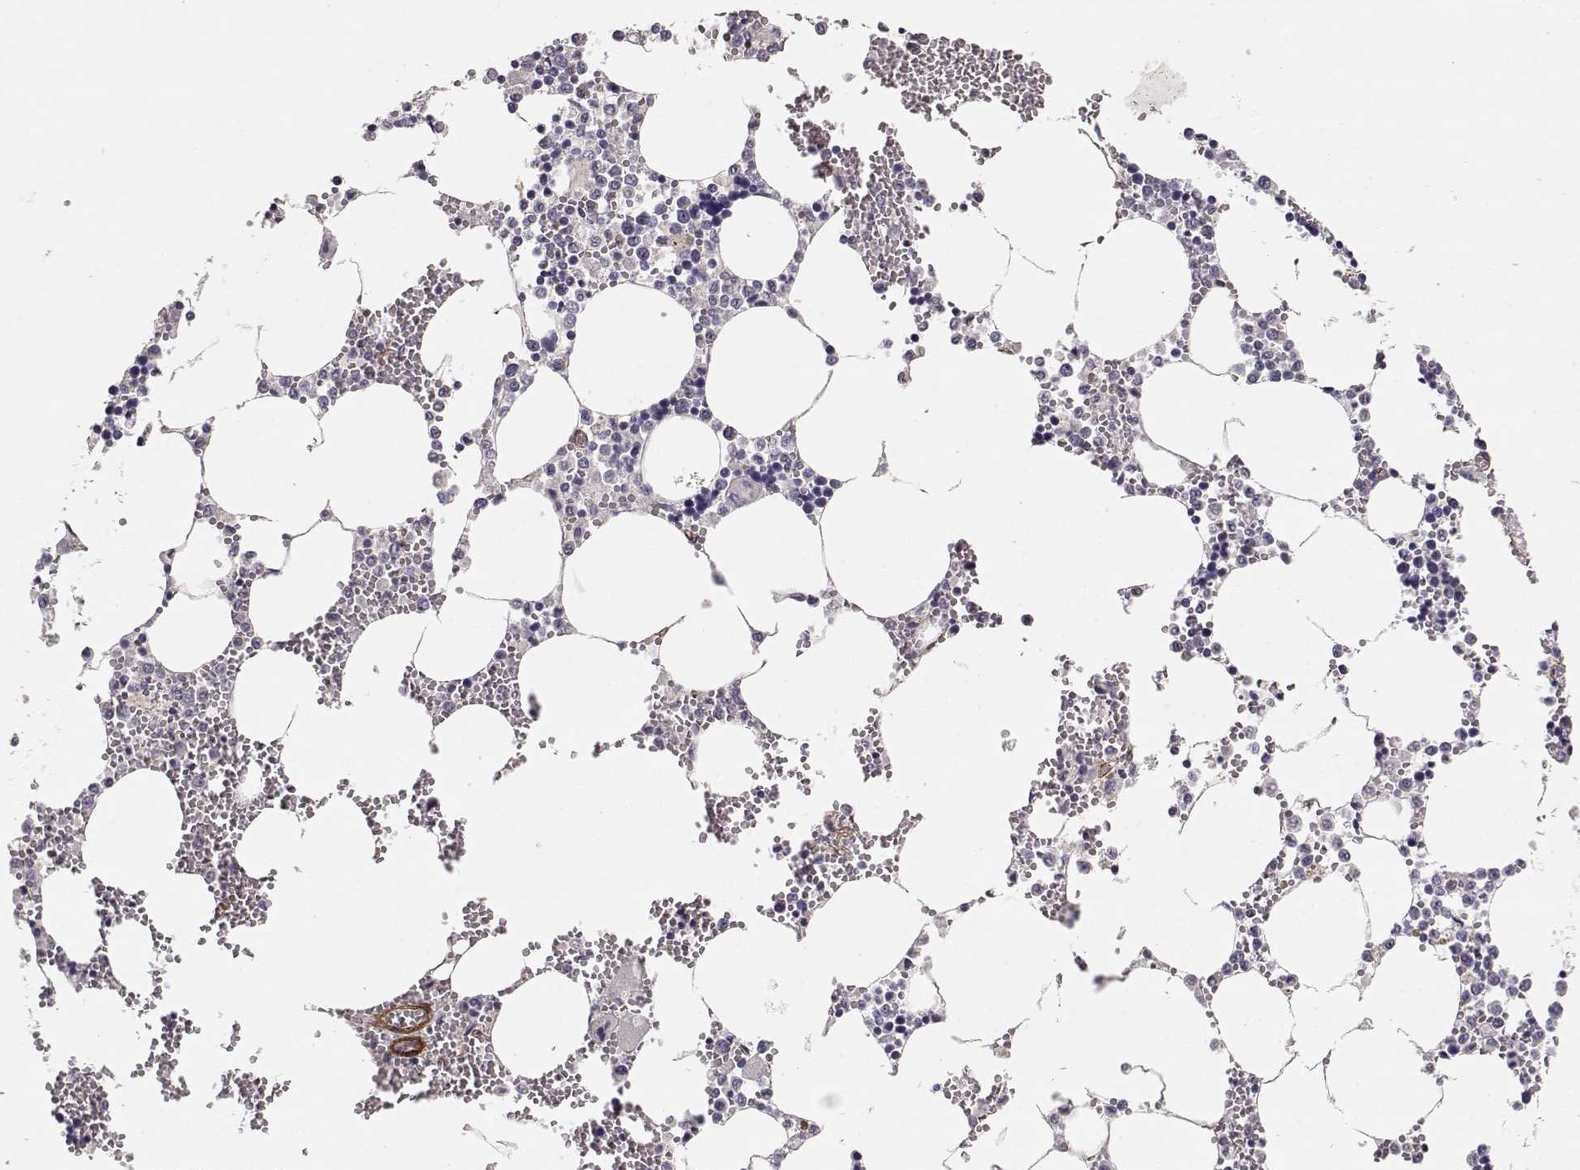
{"staining": {"intensity": "negative", "quantity": "none", "location": "none"}, "tissue": "bone marrow", "cell_type": "Hematopoietic cells", "image_type": "normal", "snomed": [{"axis": "morphology", "description": "Normal tissue, NOS"}, {"axis": "topography", "description": "Bone marrow"}], "caption": "Immunohistochemistry of normal bone marrow demonstrates no staining in hematopoietic cells.", "gene": "LAMA5", "patient": {"sex": "male", "age": 54}}